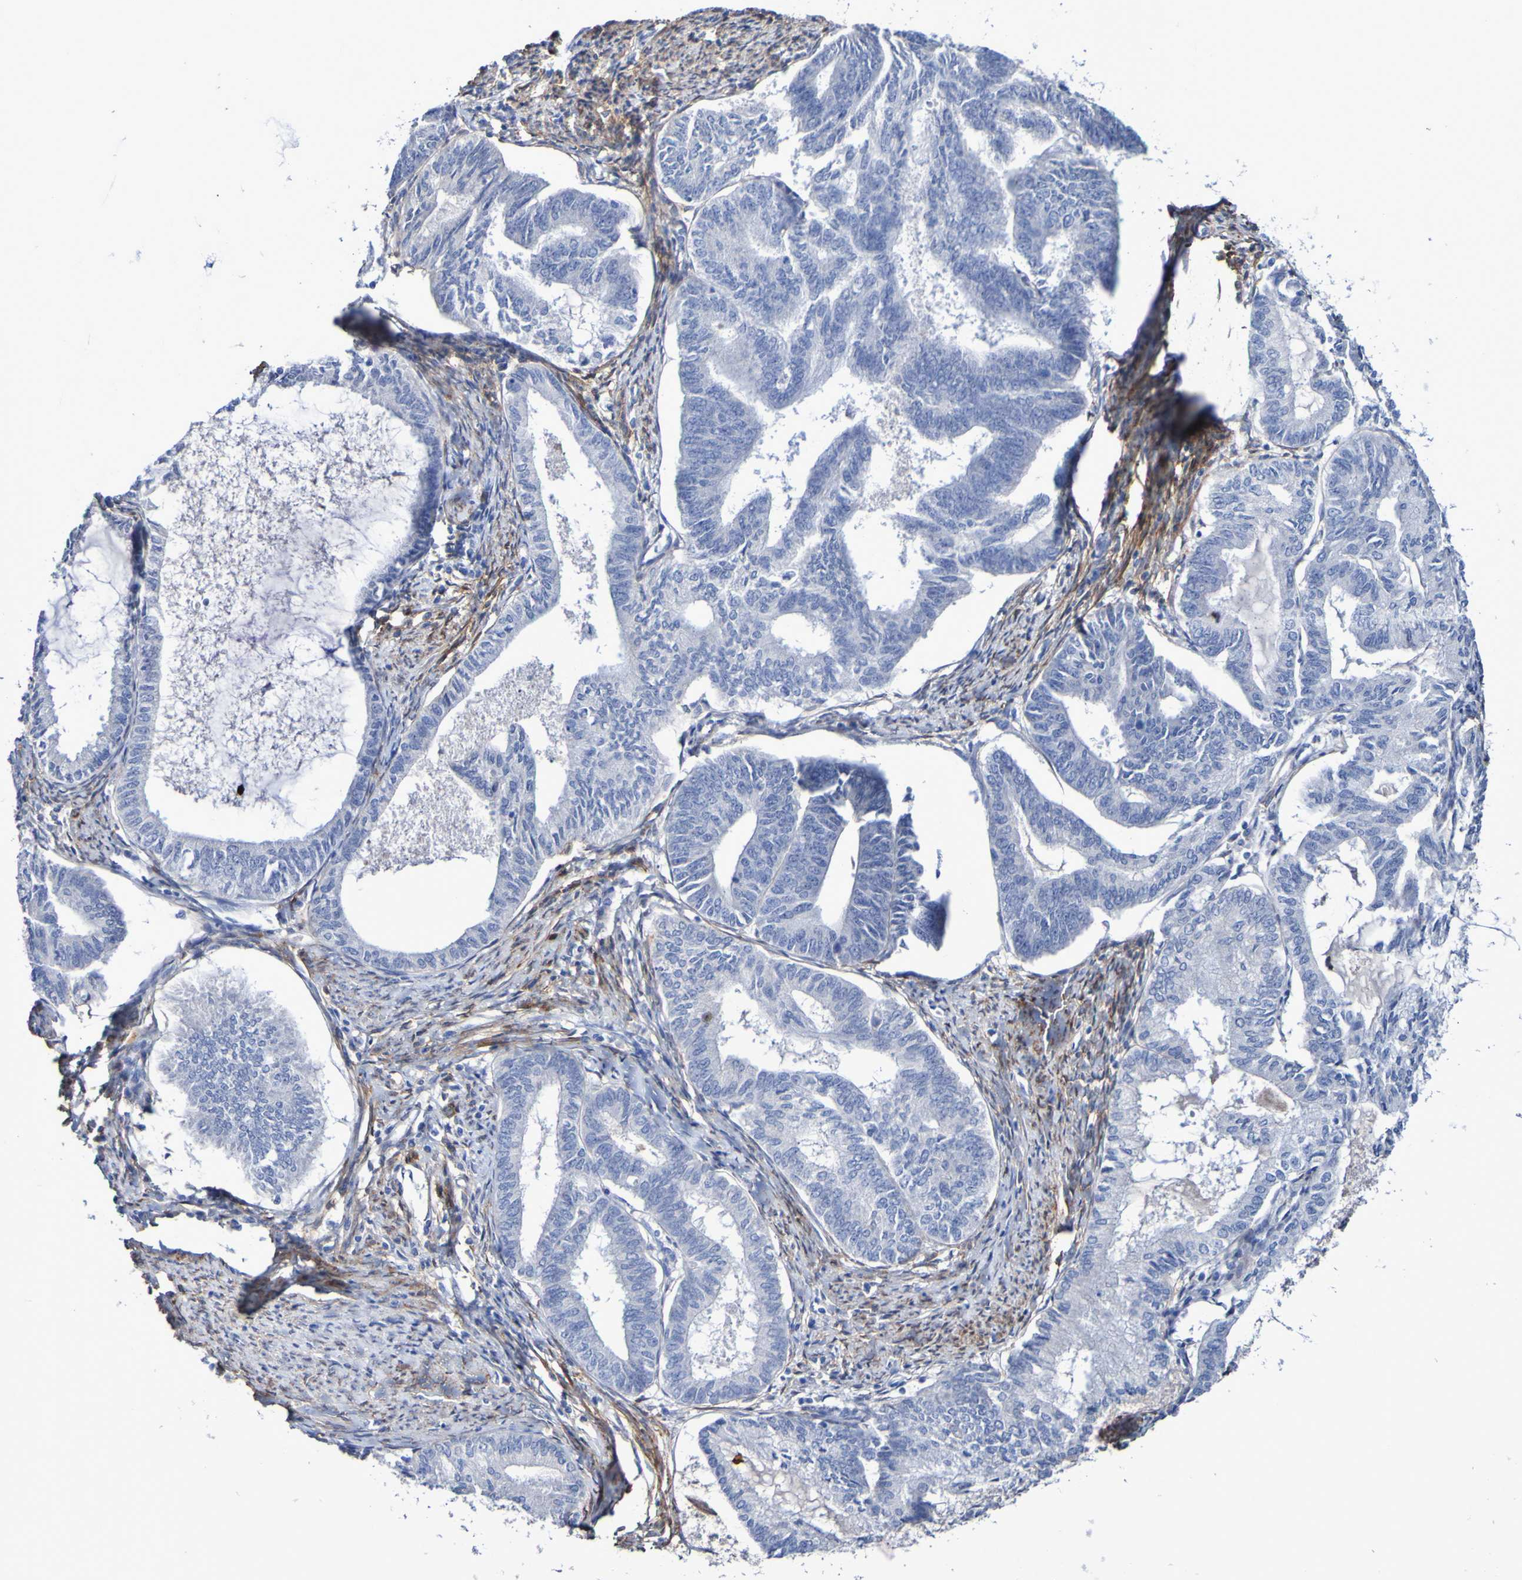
{"staining": {"intensity": "negative", "quantity": "none", "location": "none"}, "tissue": "endometrial cancer", "cell_type": "Tumor cells", "image_type": "cancer", "snomed": [{"axis": "morphology", "description": "Adenocarcinoma, NOS"}, {"axis": "topography", "description": "Endometrium"}], "caption": "An immunohistochemistry (IHC) micrograph of adenocarcinoma (endometrial) is shown. There is no staining in tumor cells of adenocarcinoma (endometrial).", "gene": "SGCB", "patient": {"sex": "female", "age": 86}}